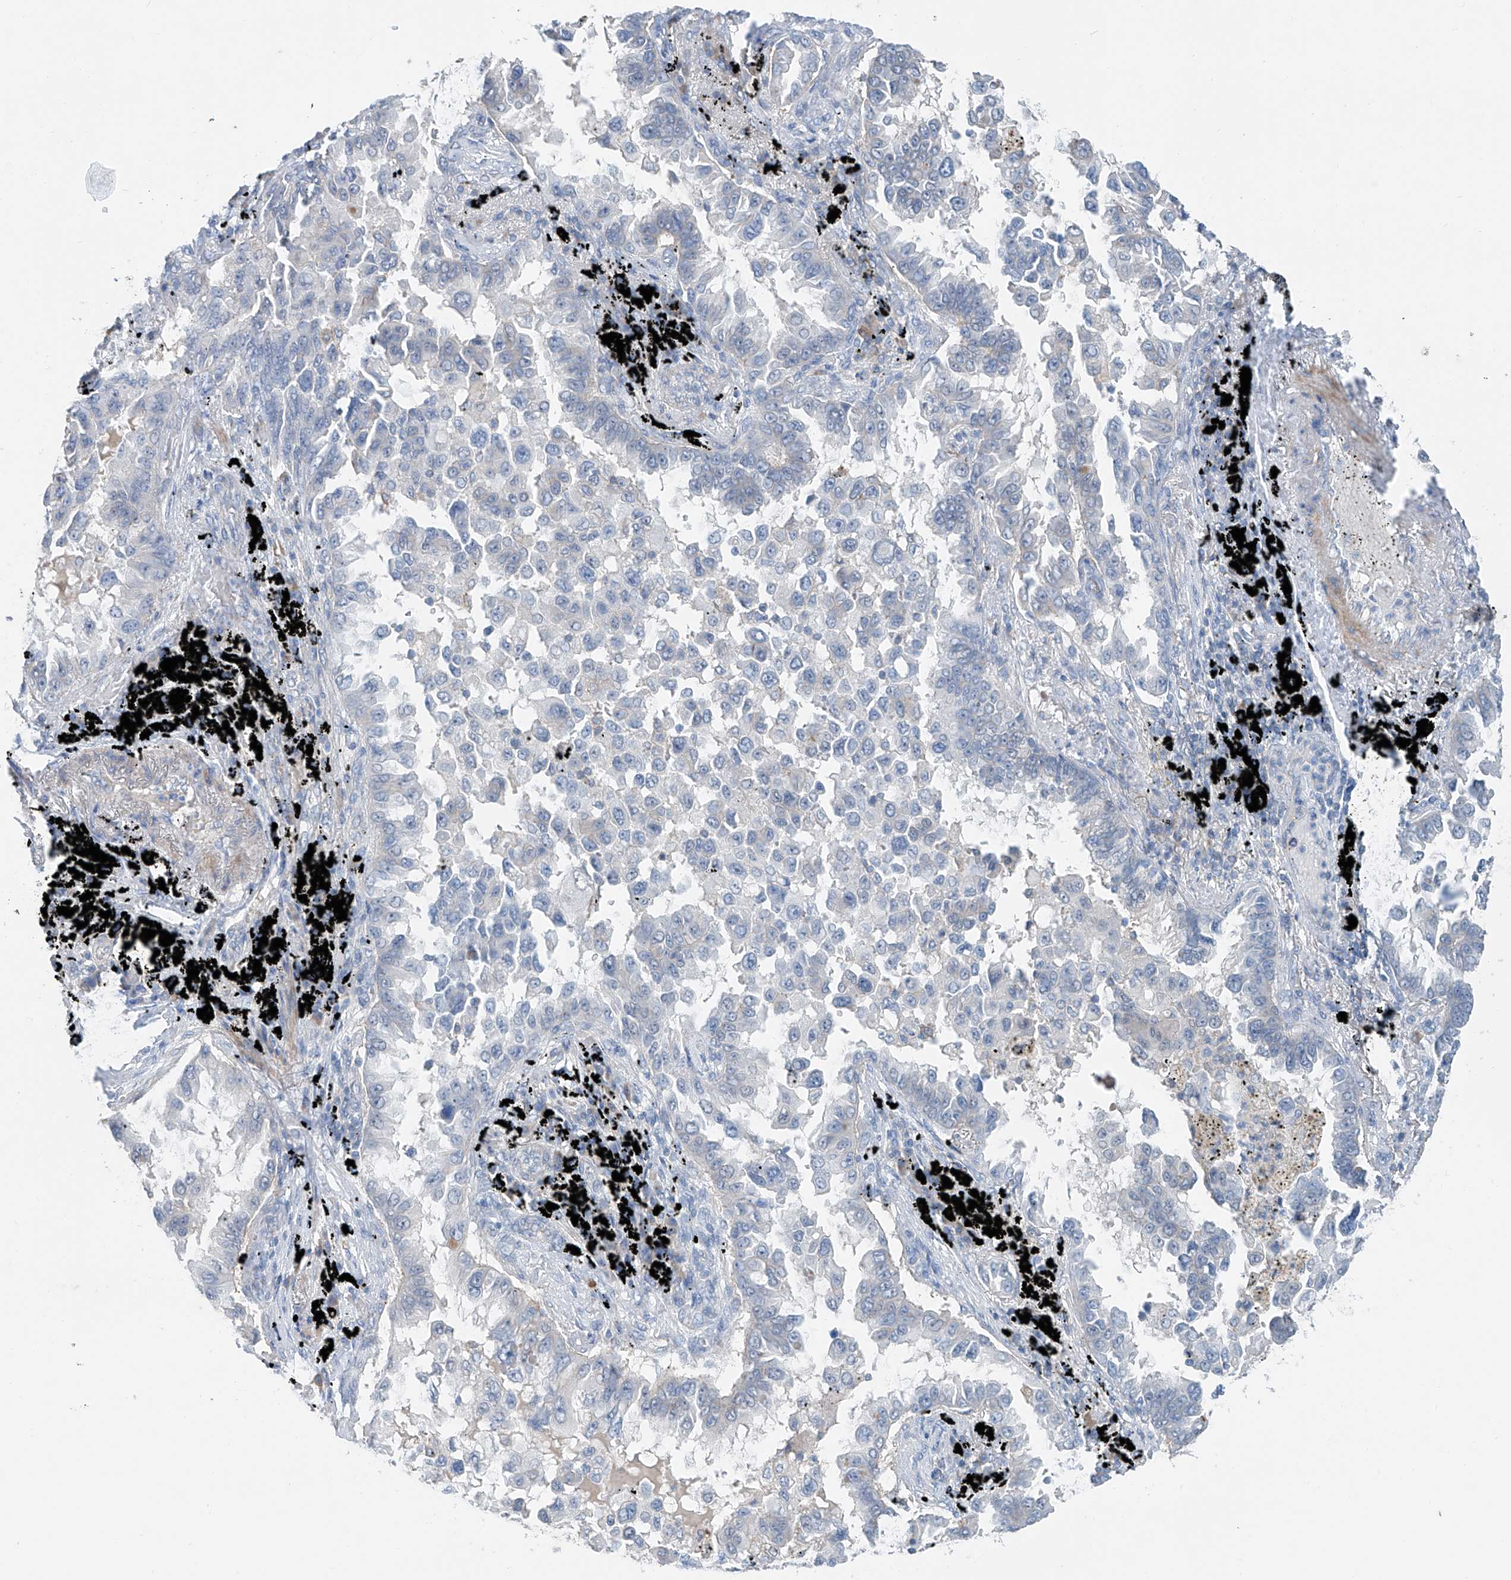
{"staining": {"intensity": "negative", "quantity": "none", "location": "none"}, "tissue": "lung cancer", "cell_type": "Tumor cells", "image_type": "cancer", "snomed": [{"axis": "morphology", "description": "Adenocarcinoma, NOS"}, {"axis": "topography", "description": "Lung"}], "caption": "IHC micrograph of human lung adenocarcinoma stained for a protein (brown), which demonstrates no expression in tumor cells. The staining was performed using DAB to visualize the protein expression in brown, while the nuclei were stained in blue with hematoxylin (Magnification: 20x).", "gene": "ANKRD34A", "patient": {"sex": "female", "age": 67}}